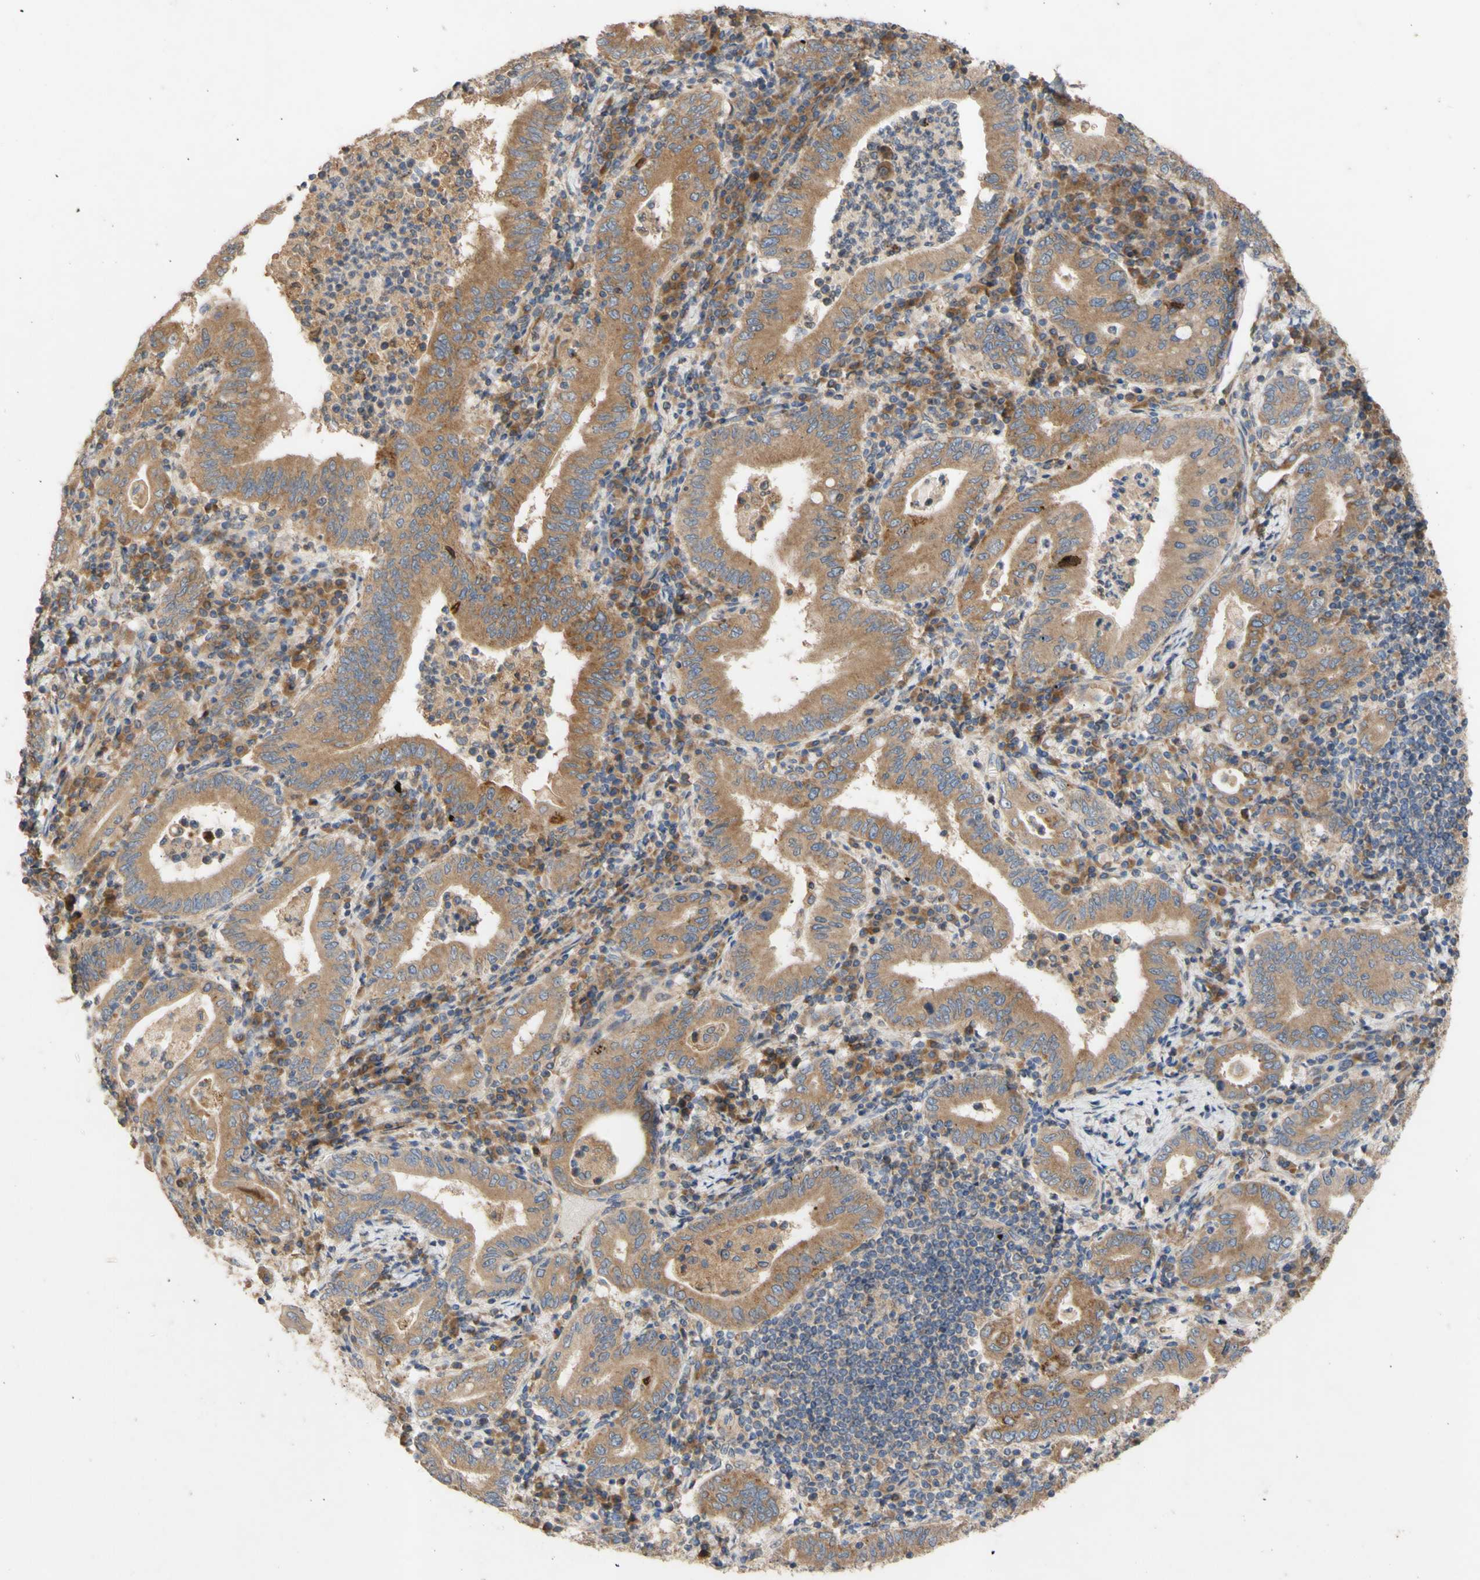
{"staining": {"intensity": "moderate", "quantity": ">75%", "location": "cytoplasmic/membranous"}, "tissue": "stomach cancer", "cell_type": "Tumor cells", "image_type": "cancer", "snomed": [{"axis": "morphology", "description": "Normal tissue, NOS"}, {"axis": "morphology", "description": "Adenocarcinoma, NOS"}, {"axis": "topography", "description": "Esophagus"}, {"axis": "topography", "description": "Stomach, upper"}, {"axis": "topography", "description": "Peripheral nerve tissue"}], "caption": "Protein analysis of stomach adenocarcinoma tissue displays moderate cytoplasmic/membranous staining in about >75% of tumor cells.", "gene": "EIF2S3", "patient": {"sex": "male", "age": 62}}